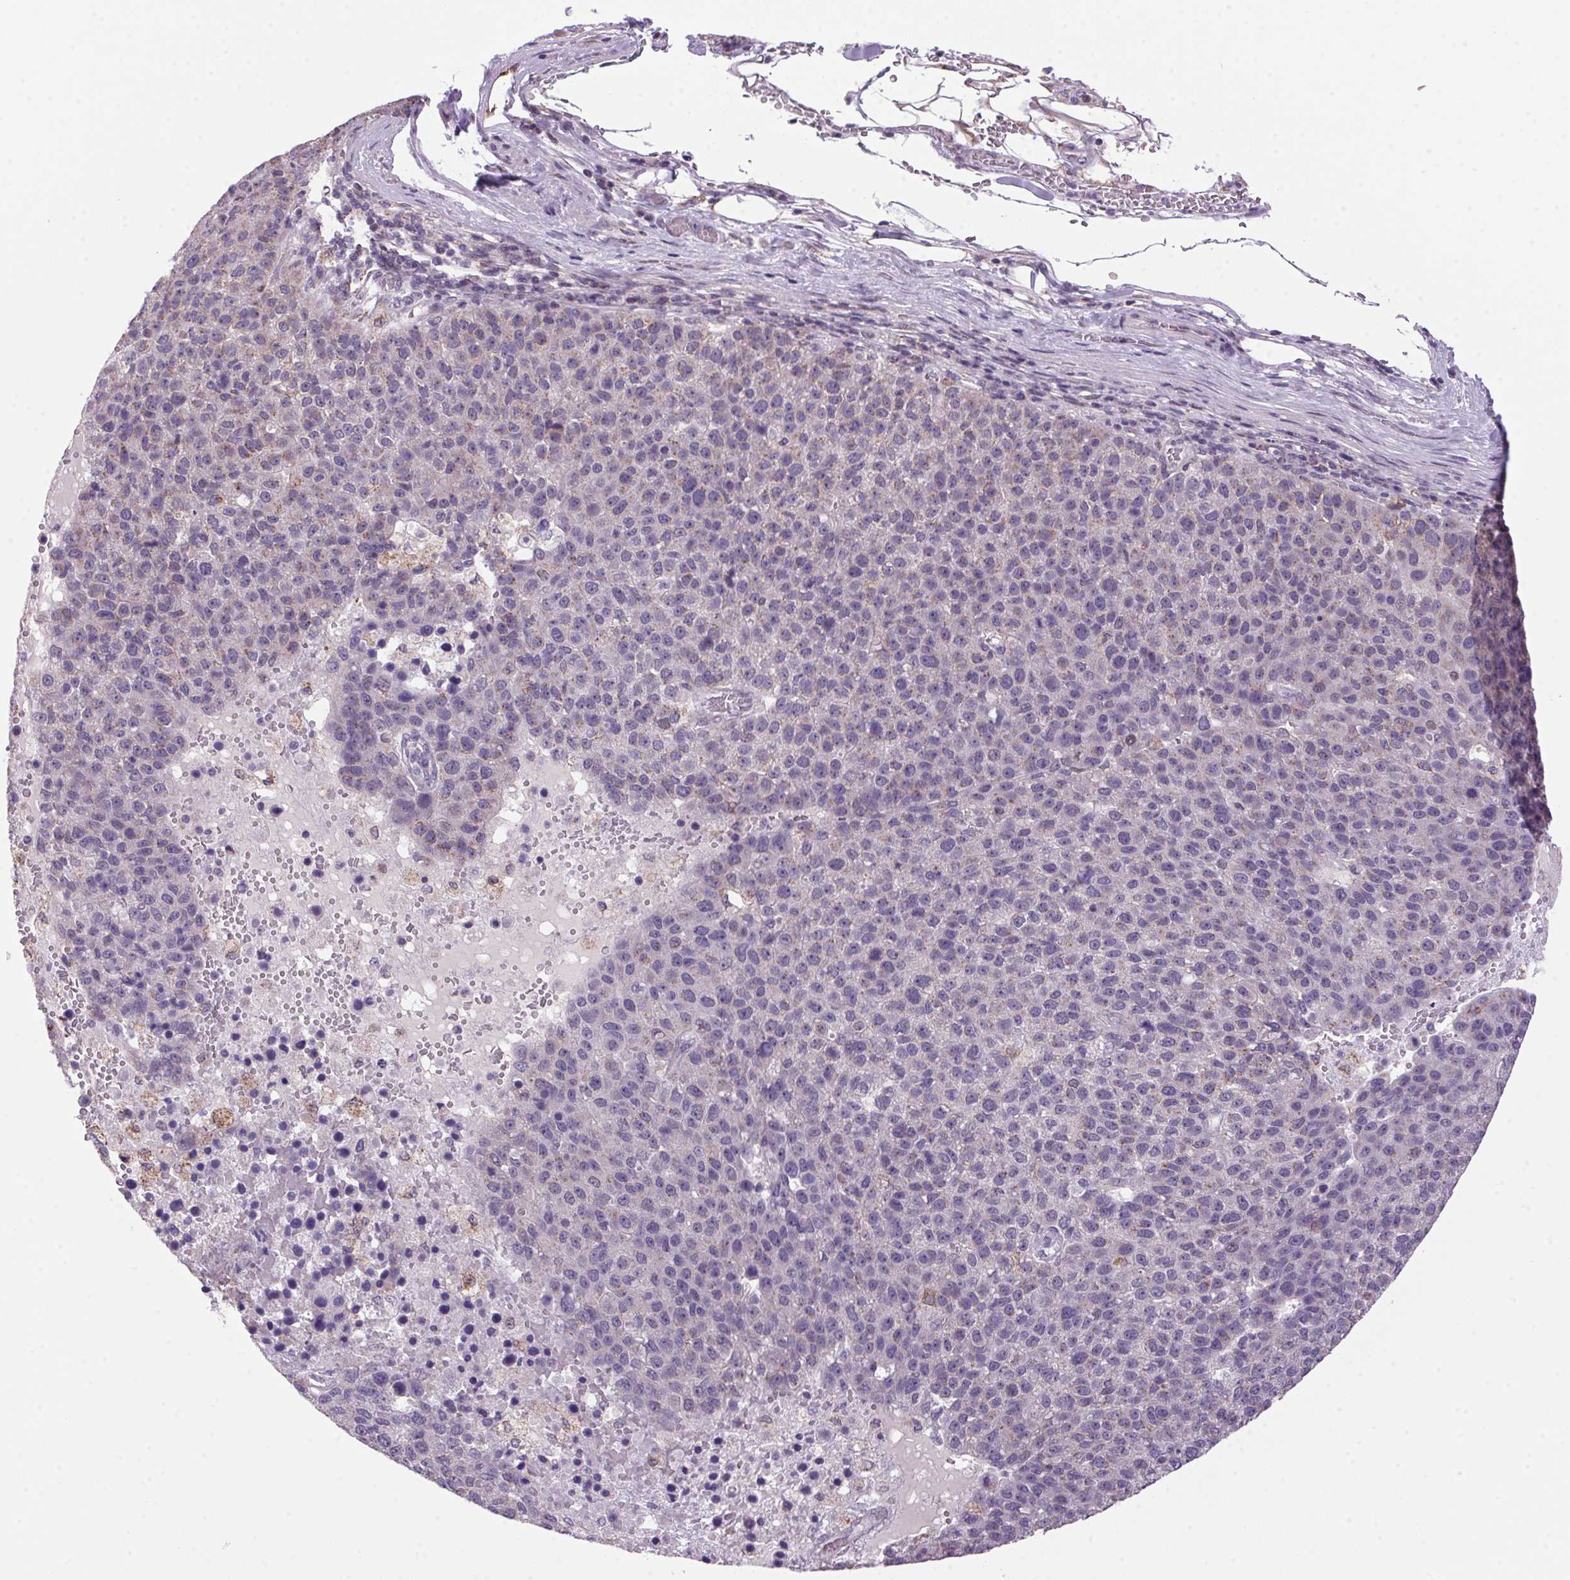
{"staining": {"intensity": "weak", "quantity": "<25%", "location": "cytoplasmic/membranous"}, "tissue": "pancreatic cancer", "cell_type": "Tumor cells", "image_type": "cancer", "snomed": [{"axis": "morphology", "description": "Adenocarcinoma, NOS"}, {"axis": "topography", "description": "Pancreas"}], "caption": "Photomicrograph shows no protein positivity in tumor cells of pancreatic cancer tissue. Nuclei are stained in blue.", "gene": "AKR1E2", "patient": {"sex": "female", "age": 61}}